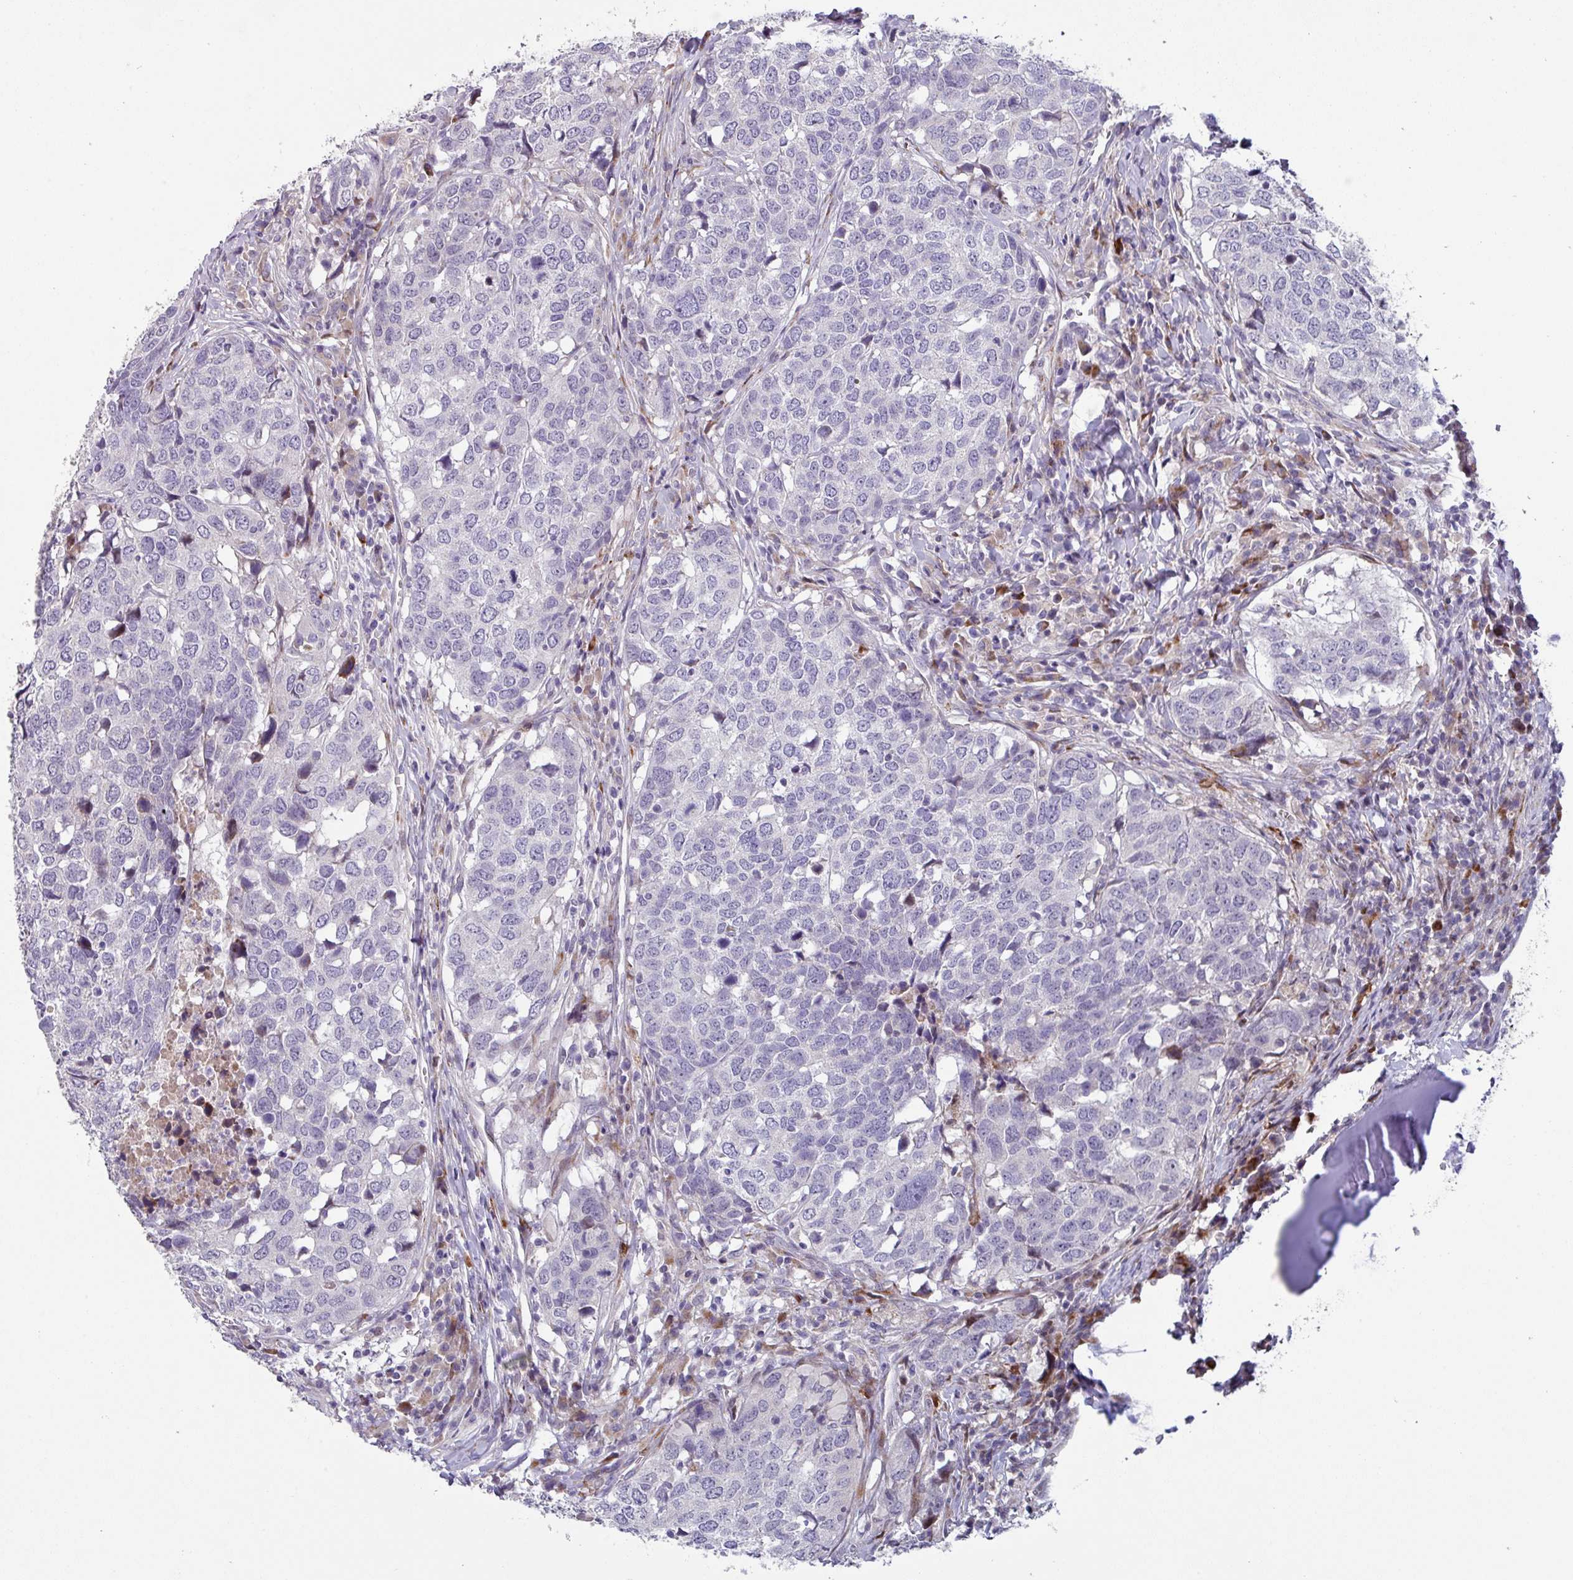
{"staining": {"intensity": "negative", "quantity": "none", "location": "none"}, "tissue": "head and neck cancer", "cell_type": "Tumor cells", "image_type": "cancer", "snomed": [{"axis": "morphology", "description": "Normal tissue, NOS"}, {"axis": "morphology", "description": "Squamous cell carcinoma, NOS"}, {"axis": "topography", "description": "Skeletal muscle"}, {"axis": "topography", "description": "Vascular tissue"}, {"axis": "topography", "description": "Peripheral nerve tissue"}, {"axis": "topography", "description": "Head-Neck"}], "caption": "An image of head and neck cancer (squamous cell carcinoma) stained for a protein shows no brown staining in tumor cells. (DAB IHC, high magnification).", "gene": "KLHL3", "patient": {"sex": "male", "age": 66}}